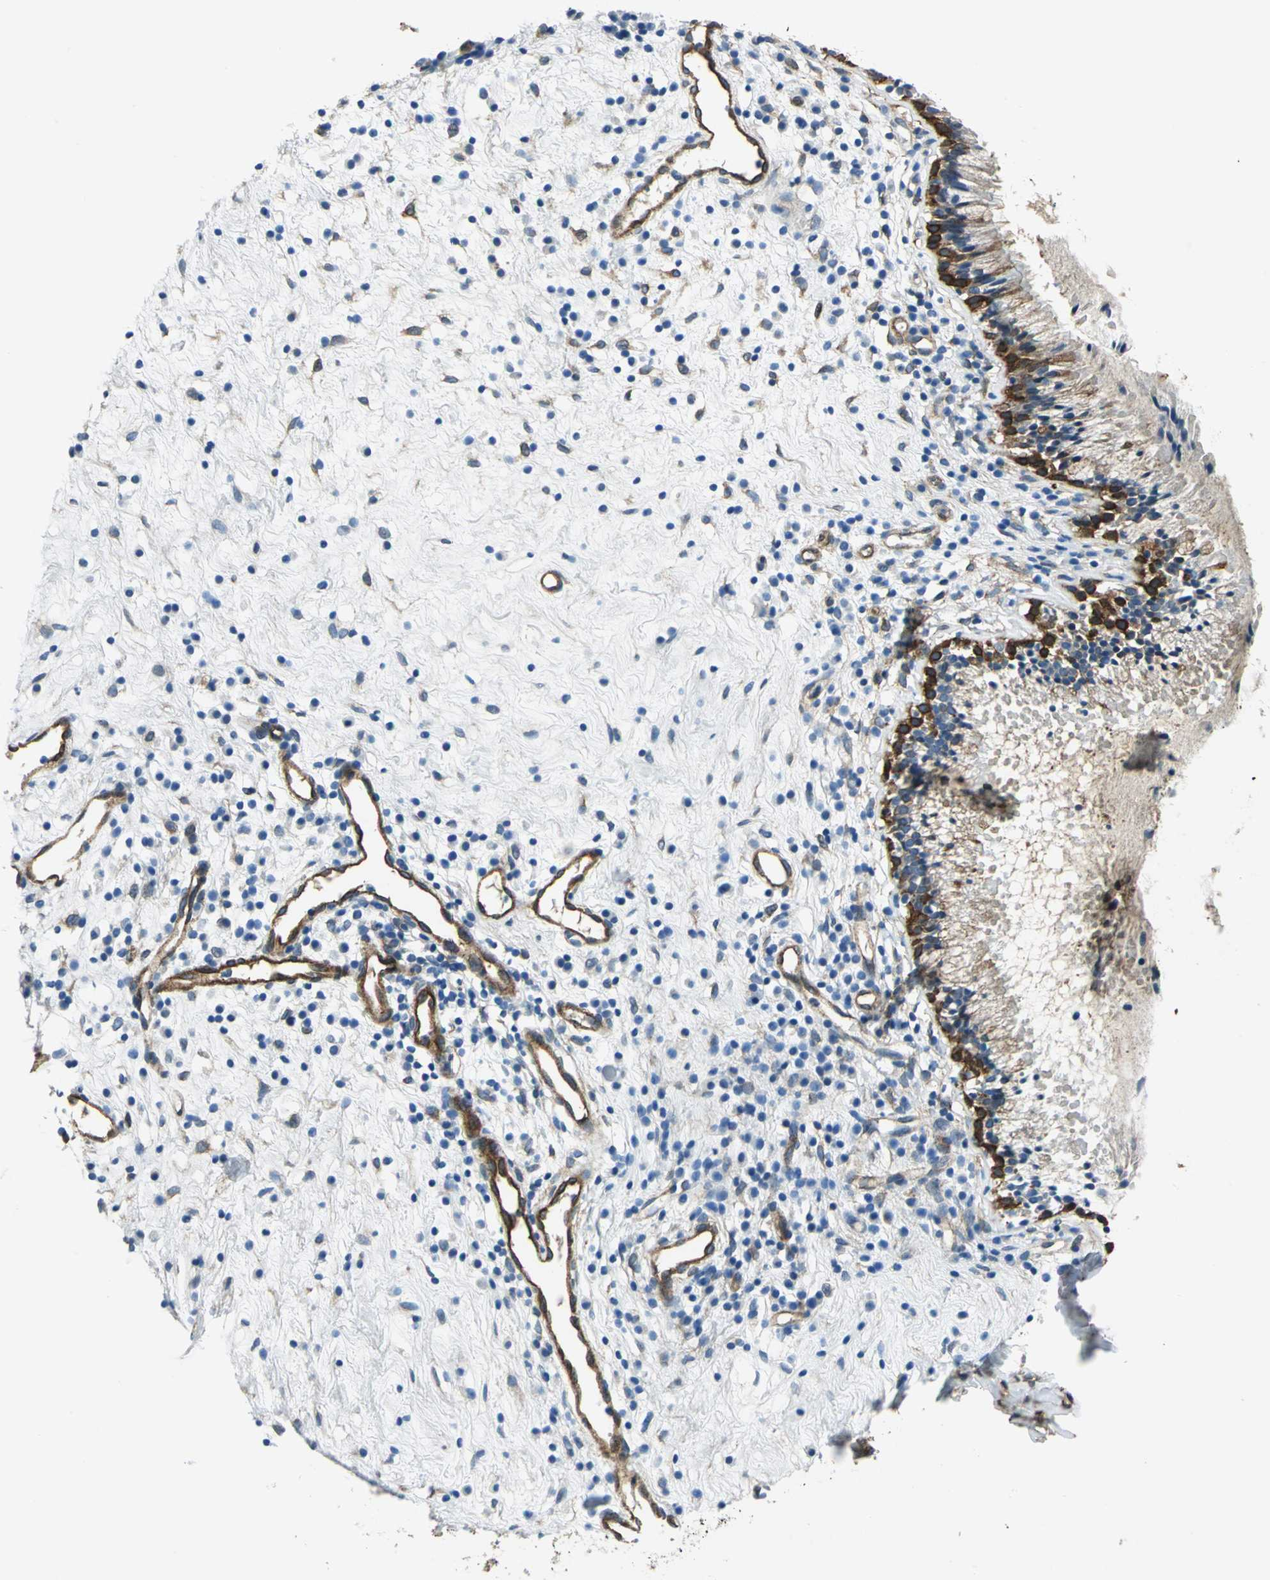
{"staining": {"intensity": "strong", "quantity": ">75%", "location": "cytoplasmic/membranous"}, "tissue": "nasopharynx", "cell_type": "Respiratory epithelial cells", "image_type": "normal", "snomed": [{"axis": "morphology", "description": "Normal tissue, NOS"}, {"axis": "topography", "description": "Nasopharynx"}], "caption": "DAB (3,3'-diaminobenzidine) immunohistochemical staining of normal human nasopharynx reveals strong cytoplasmic/membranous protein expression in about >75% of respiratory epithelial cells. Using DAB (brown) and hematoxylin (blue) stains, captured at high magnification using brightfield microscopy.", "gene": "HSPB1", "patient": {"sex": "male", "age": 21}}